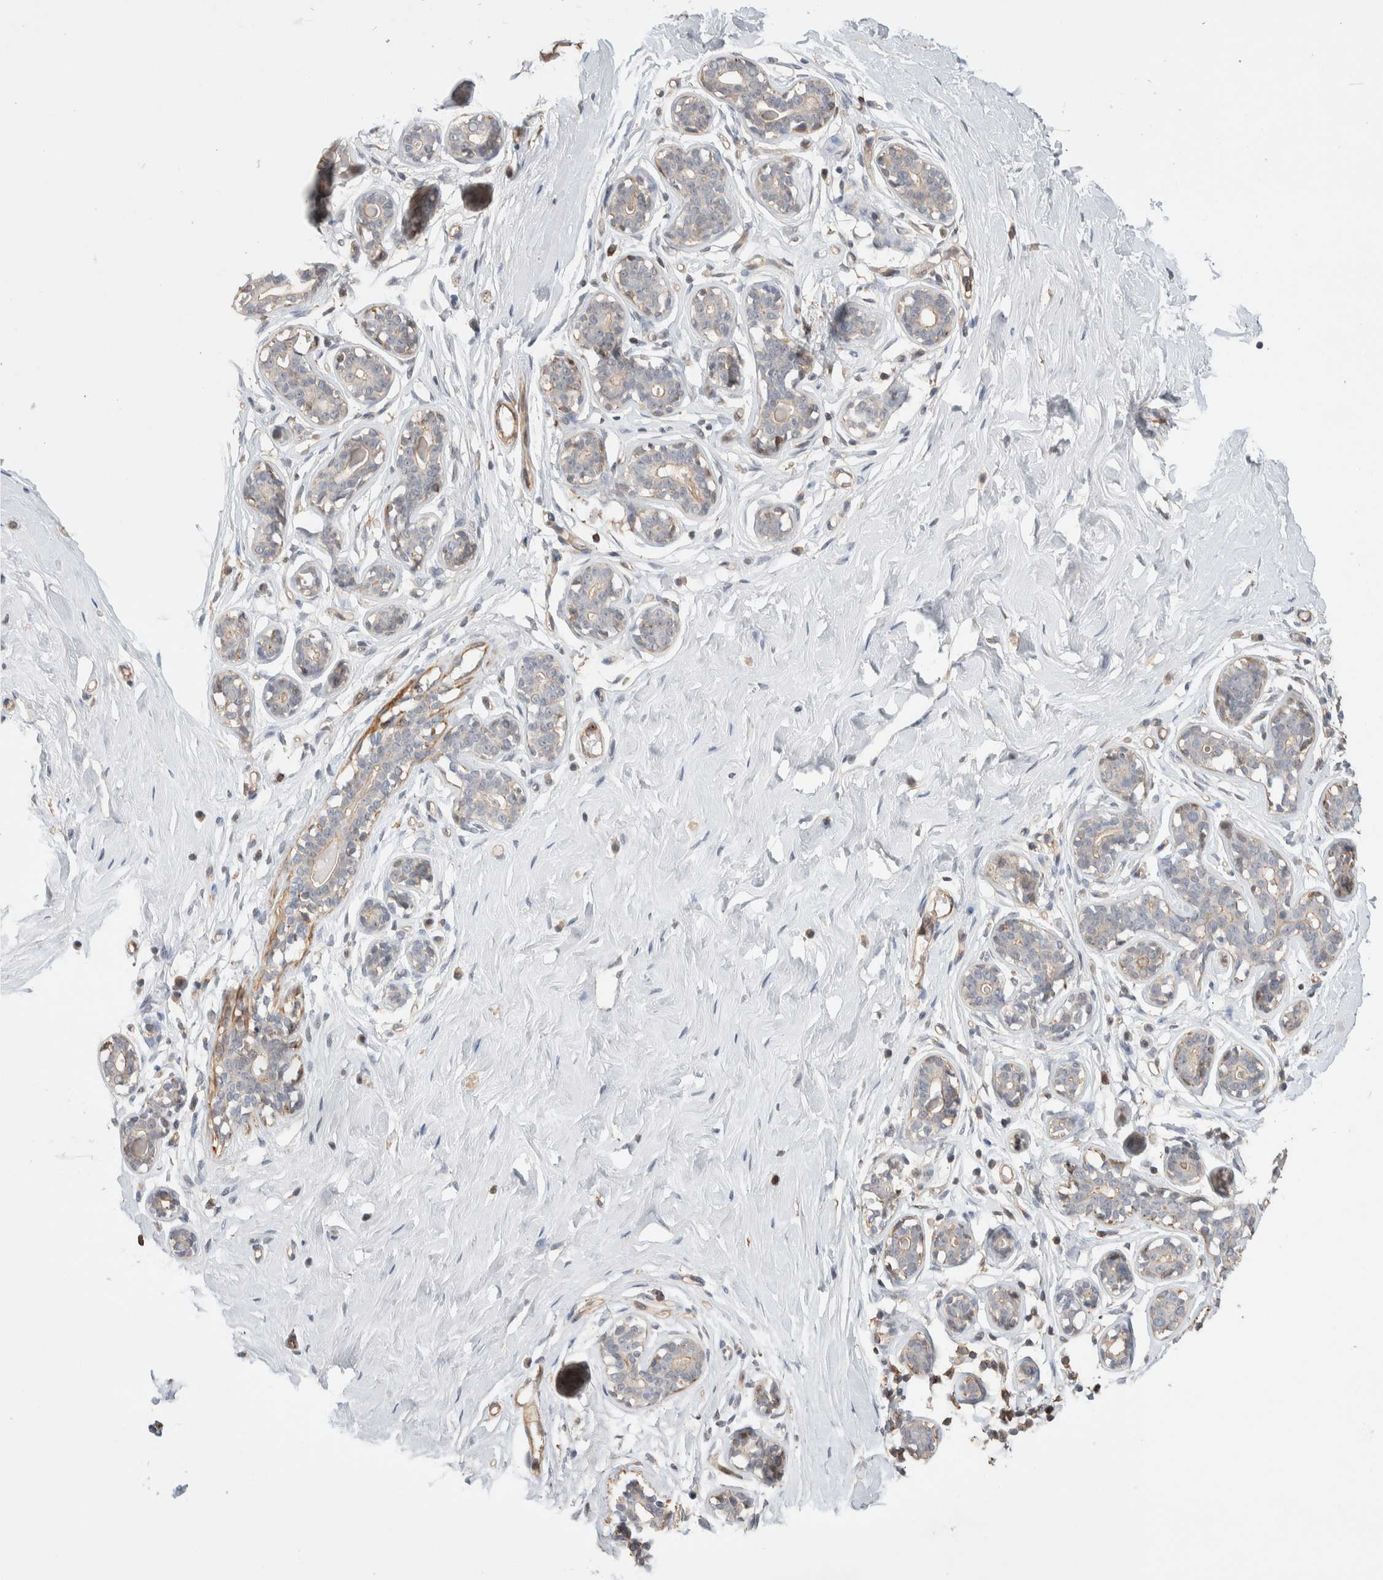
{"staining": {"intensity": "negative", "quantity": "none", "location": "none"}, "tissue": "breast", "cell_type": "Adipocytes", "image_type": "normal", "snomed": [{"axis": "morphology", "description": "Normal tissue, NOS"}, {"axis": "topography", "description": "Breast"}], "caption": "Photomicrograph shows no protein expression in adipocytes of unremarkable breast. (Immunohistochemistry, brightfield microscopy, high magnification).", "gene": "ZNF704", "patient": {"sex": "female", "age": 23}}